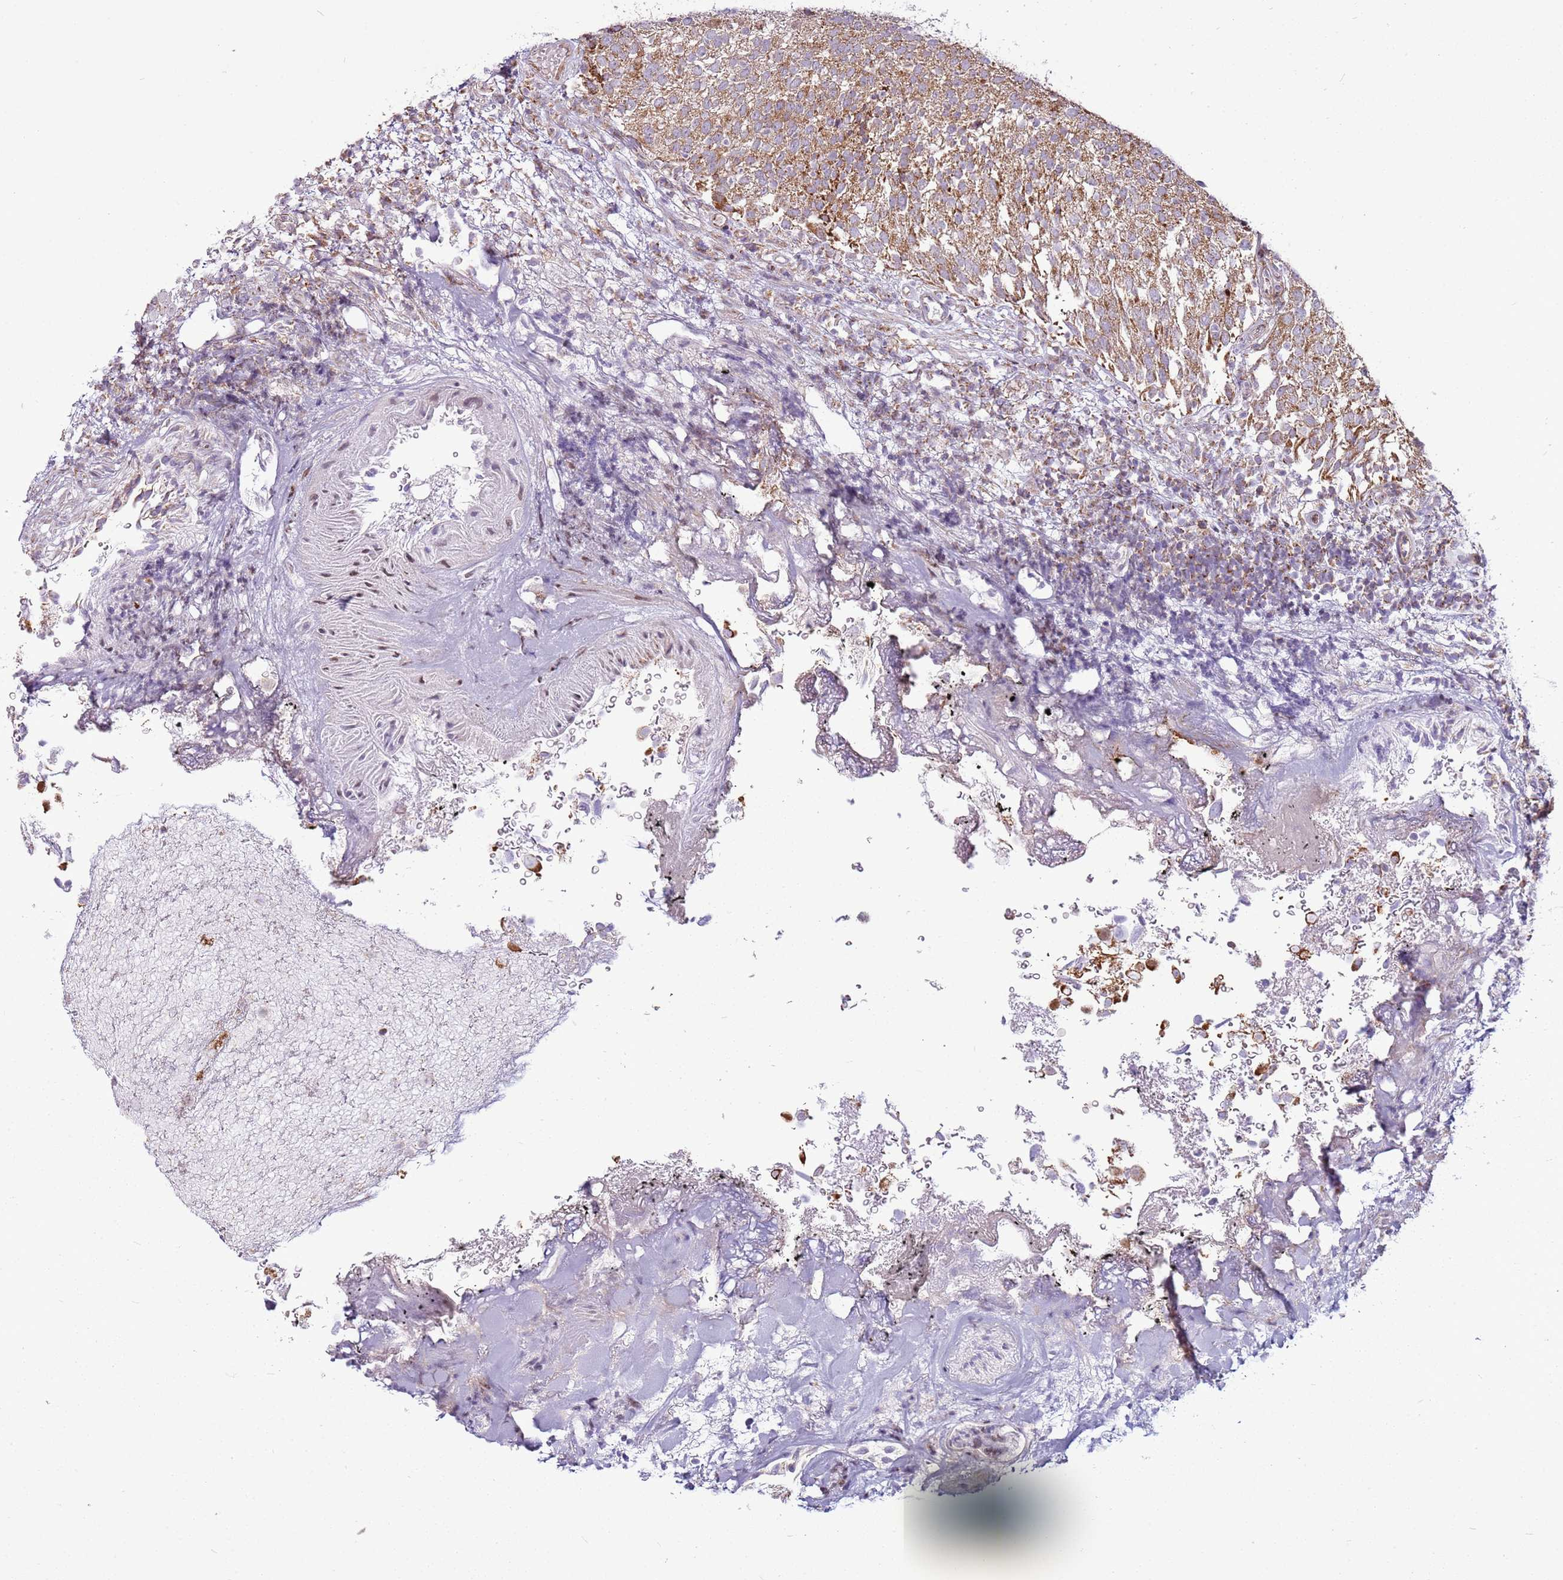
{"staining": {"intensity": "moderate", "quantity": ">75%", "location": "cytoplasmic/membranous"}, "tissue": "urothelial cancer", "cell_type": "Tumor cells", "image_type": "cancer", "snomed": [{"axis": "morphology", "description": "Urothelial carcinoma, Low grade"}, {"axis": "topography", "description": "Urinary bladder"}], "caption": "Urothelial cancer was stained to show a protein in brown. There is medium levels of moderate cytoplasmic/membranous expression in approximately >75% of tumor cells. The staining was performed using DAB (3,3'-diaminobenzidine) to visualize the protein expression in brown, while the nuclei were stained in blue with hematoxylin (Magnification: 20x).", "gene": "PCTP", "patient": {"sex": "male", "age": 78}}